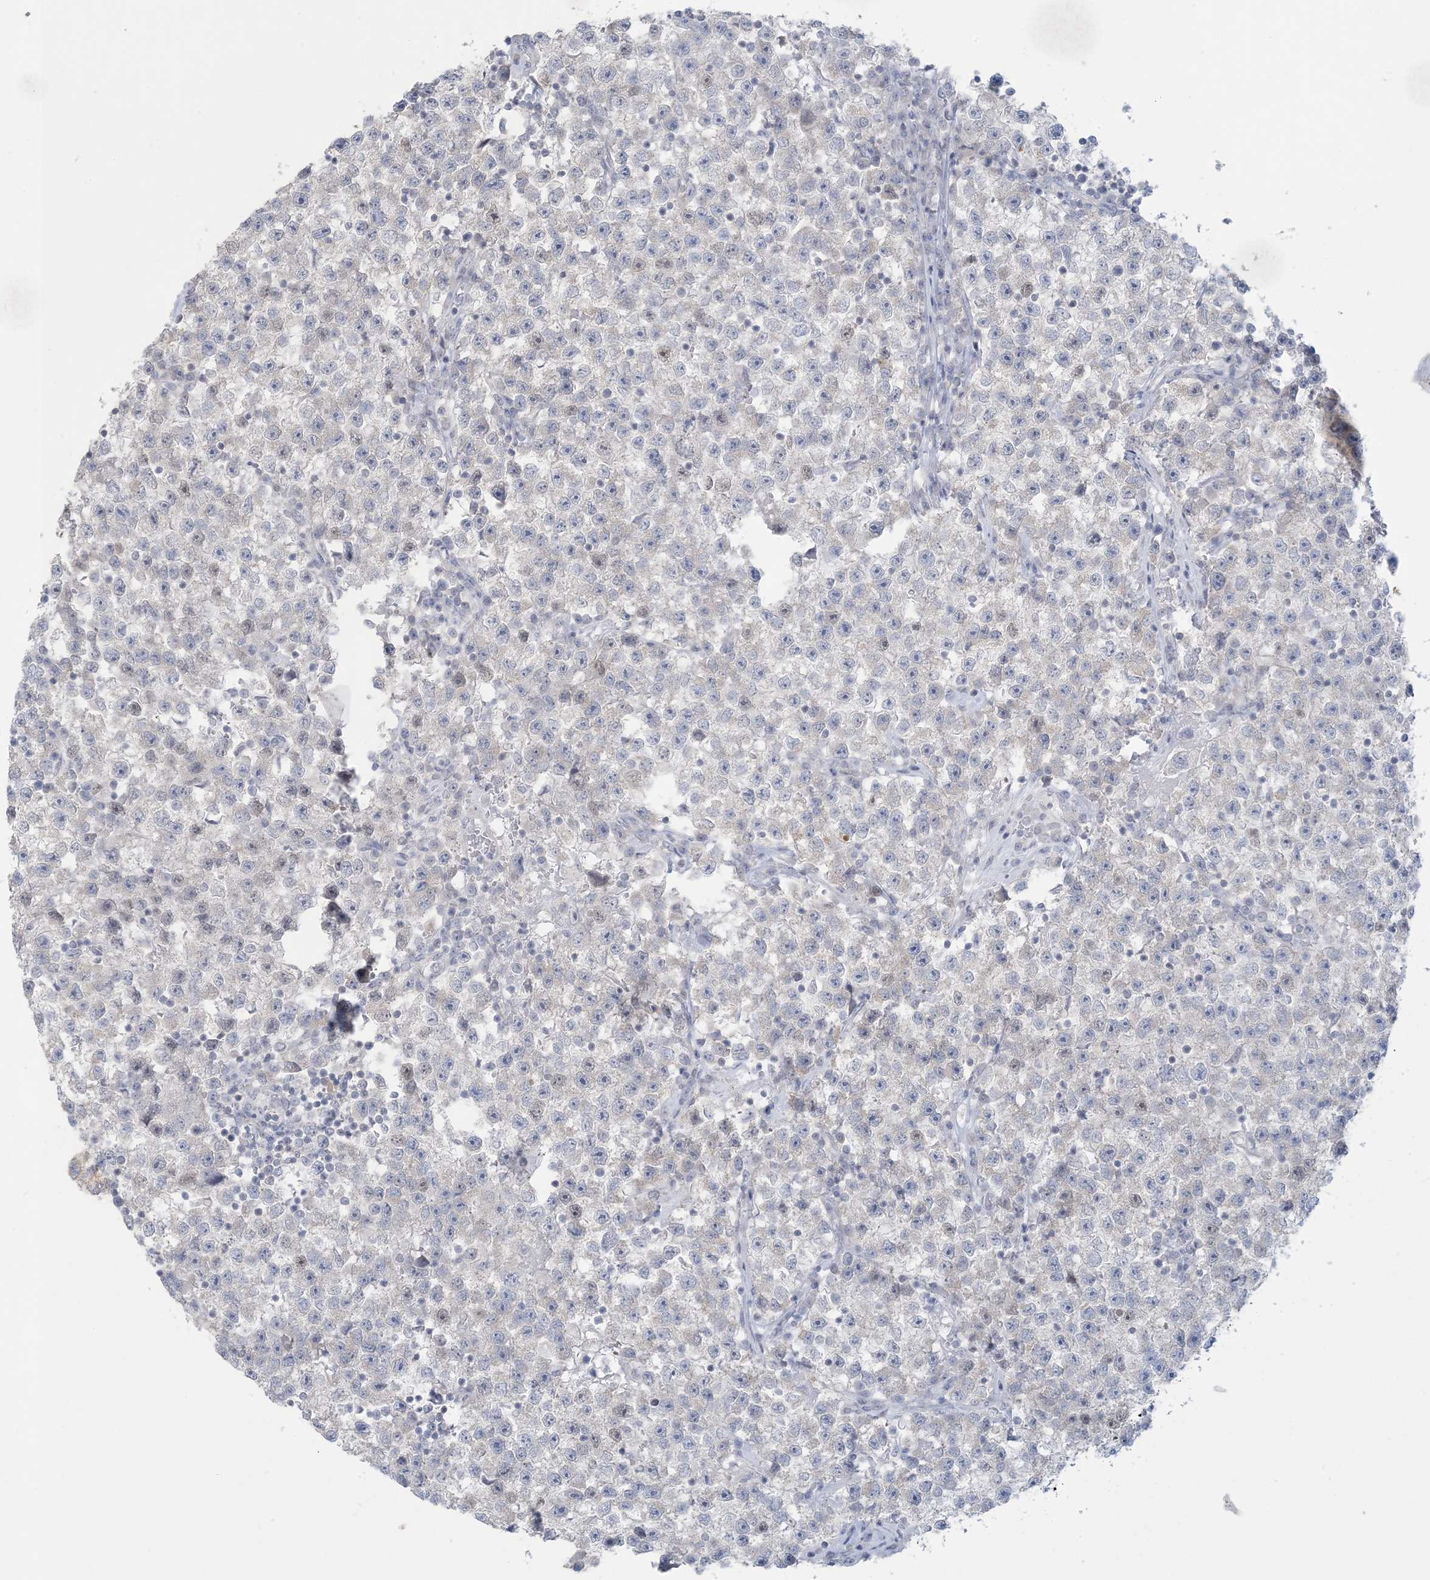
{"staining": {"intensity": "negative", "quantity": "none", "location": "none"}, "tissue": "testis cancer", "cell_type": "Tumor cells", "image_type": "cancer", "snomed": [{"axis": "morphology", "description": "Seminoma, NOS"}, {"axis": "topography", "description": "Testis"}], "caption": "Immunohistochemical staining of human seminoma (testis) reveals no significant staining in tumor cells.", "gene": "KIF3A", "patient": {"sex": "male", "age": 22}}